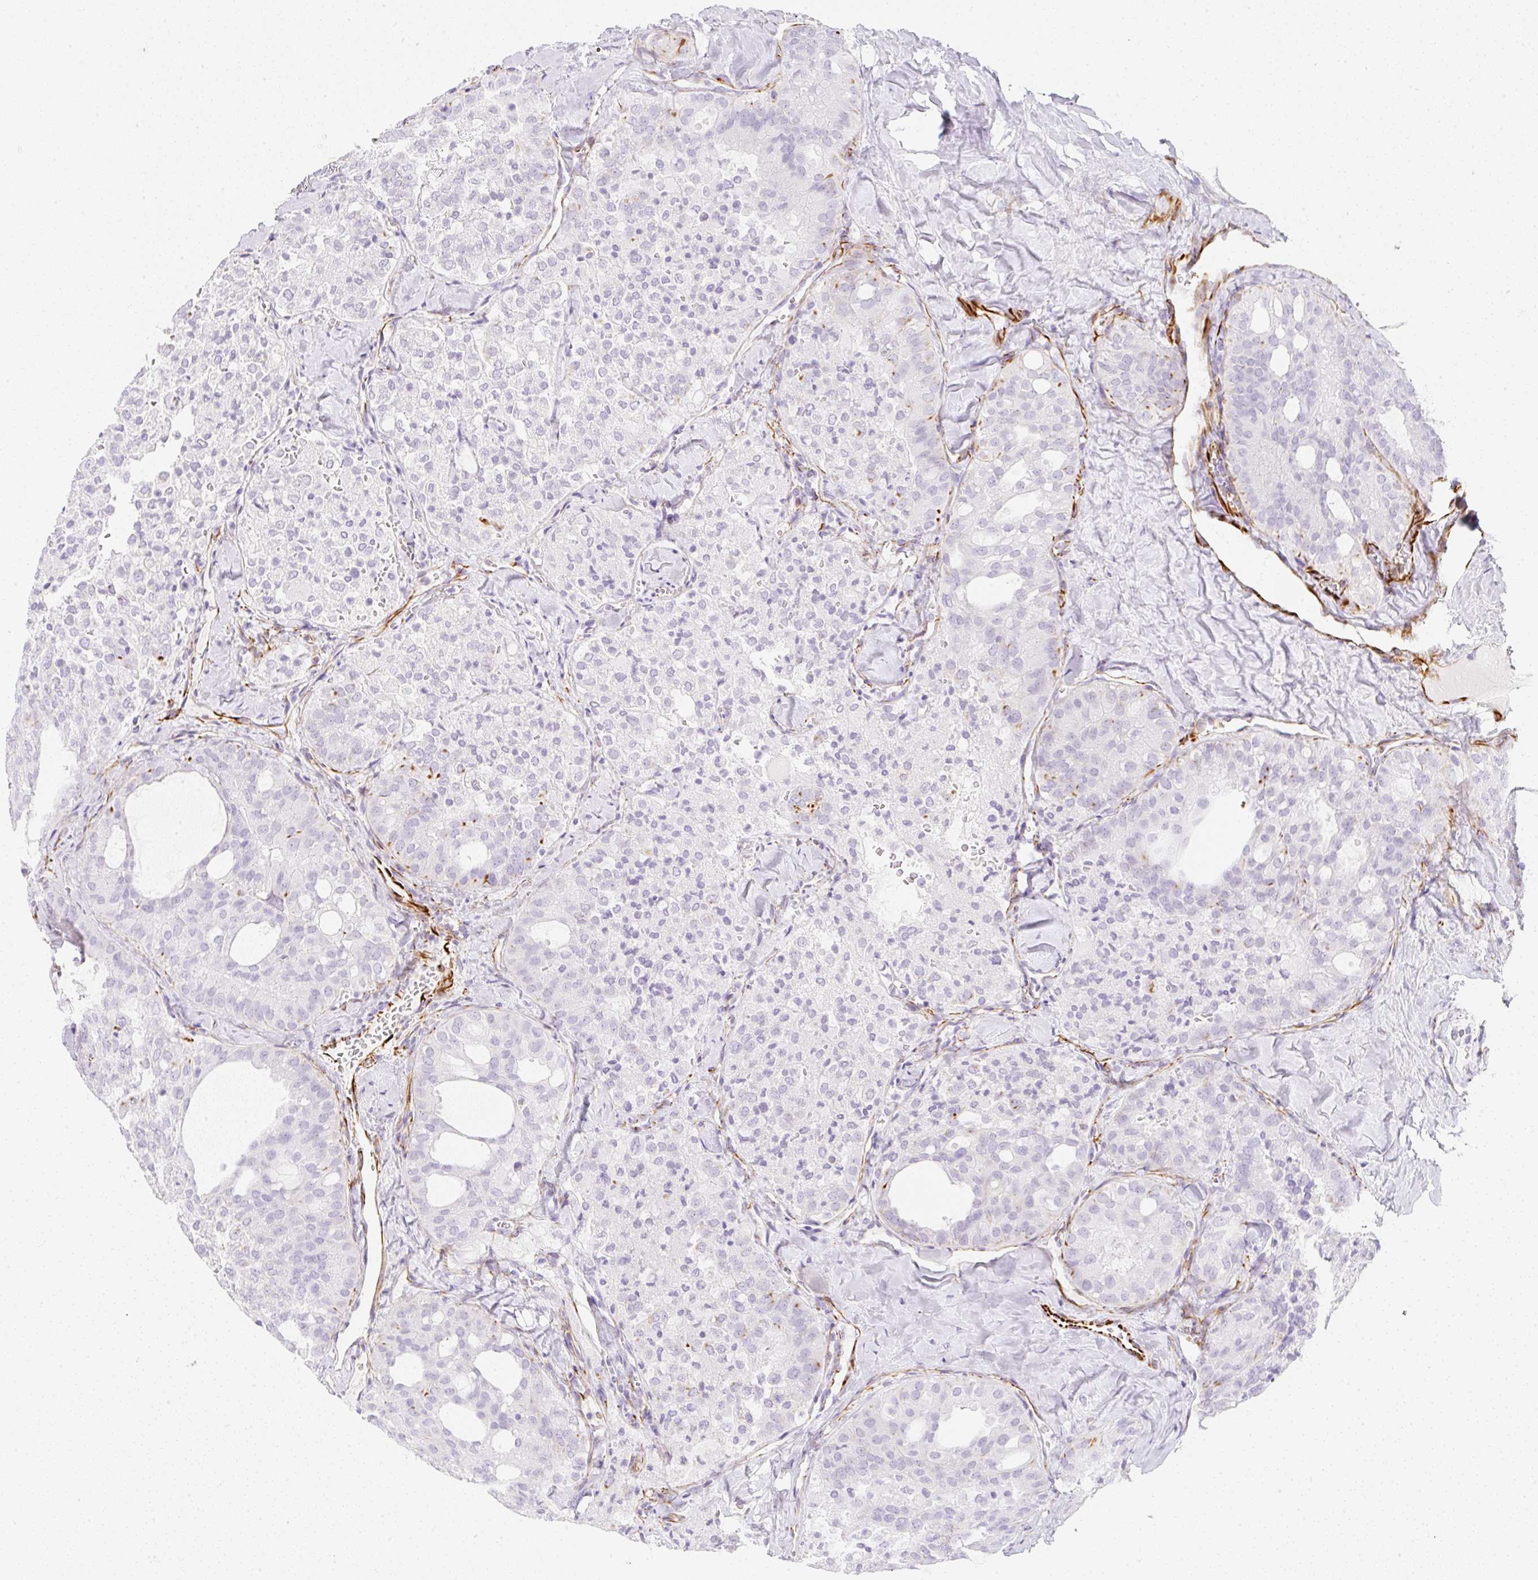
{"staining": {"intensity": "negative", "quantity": "none", "location": "none"}, "tissue": "thyroid cancer", "cell_type": "Tumor cells", "image_type": "cancer", "snomed": [{"axis": "morphology", "description": "Follicular adenoma carcinoma, NOS"}, {"axis": "topography", "description": "Thyroid gland"}], "caption": "High power microscopy micrograph of an immunohistochemistry histopathology image of thyroid cancer, revealing no significant positivity in tumor cells. (DAB (3,3'-diaminobenzidine) immunohistochemistry (IHC) visualized using brightfield microscopy, high magnification).", "gene": "ZNF689", "patient": {"sex": "male", "age": 75}}